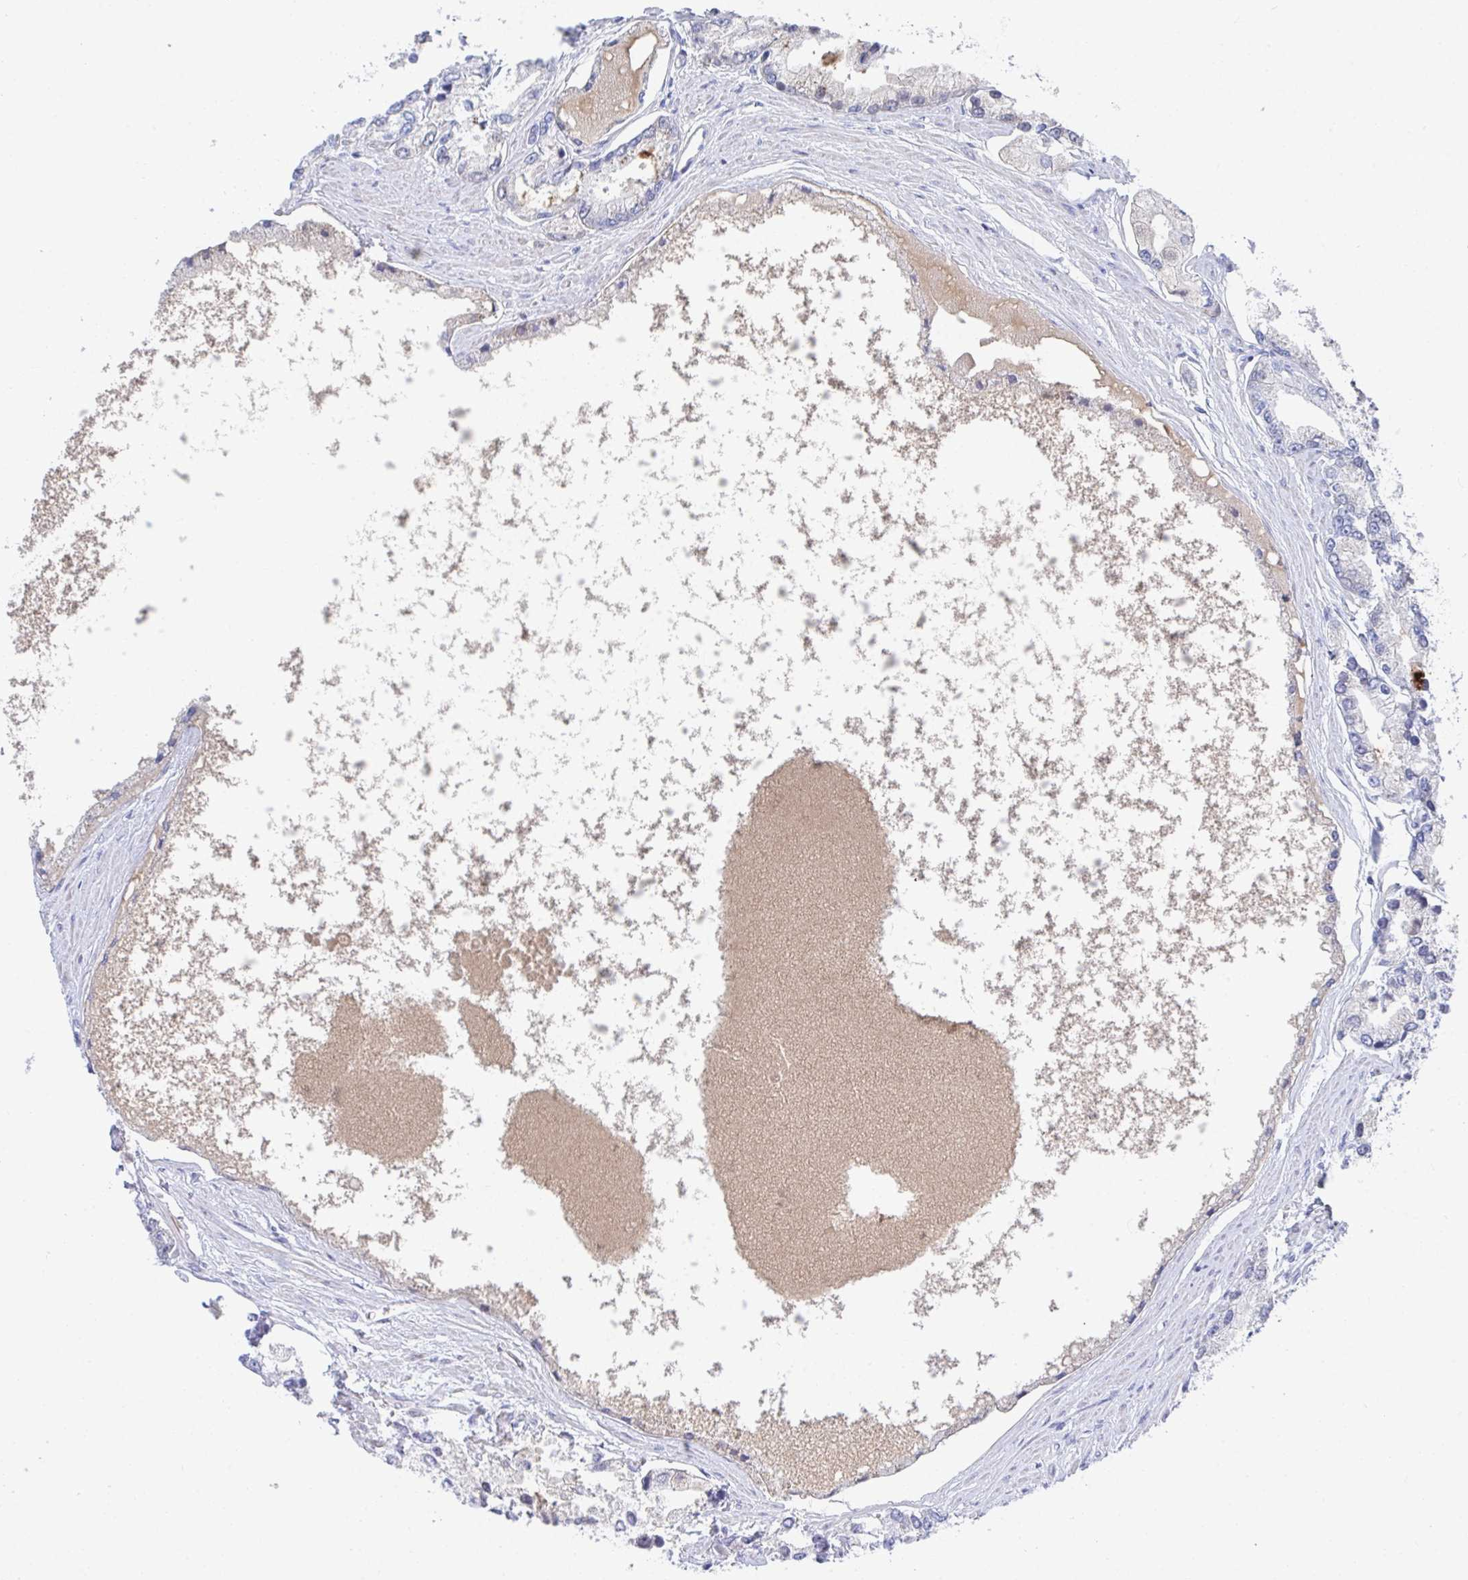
{"staining": {"intensity": "negative", "quantity": "none", "location": "none"}, "tissue": "prostate cancer", "cell_type": "Tumor cells", "image_type": "cancer", "snomed": [{"axis": "morphology", "description": "Adenocarcinoma, High grade"}, {"axis": "topography", "description": "Prostate"}], "caption": "A high-resolution micrograph shows immunohistochemistry staining of prostate cancer, which demonstrates no significant positivity in tumor cells.", "gene": "TNFAIP6", "patient": {"sex": "male", "age": 66}}